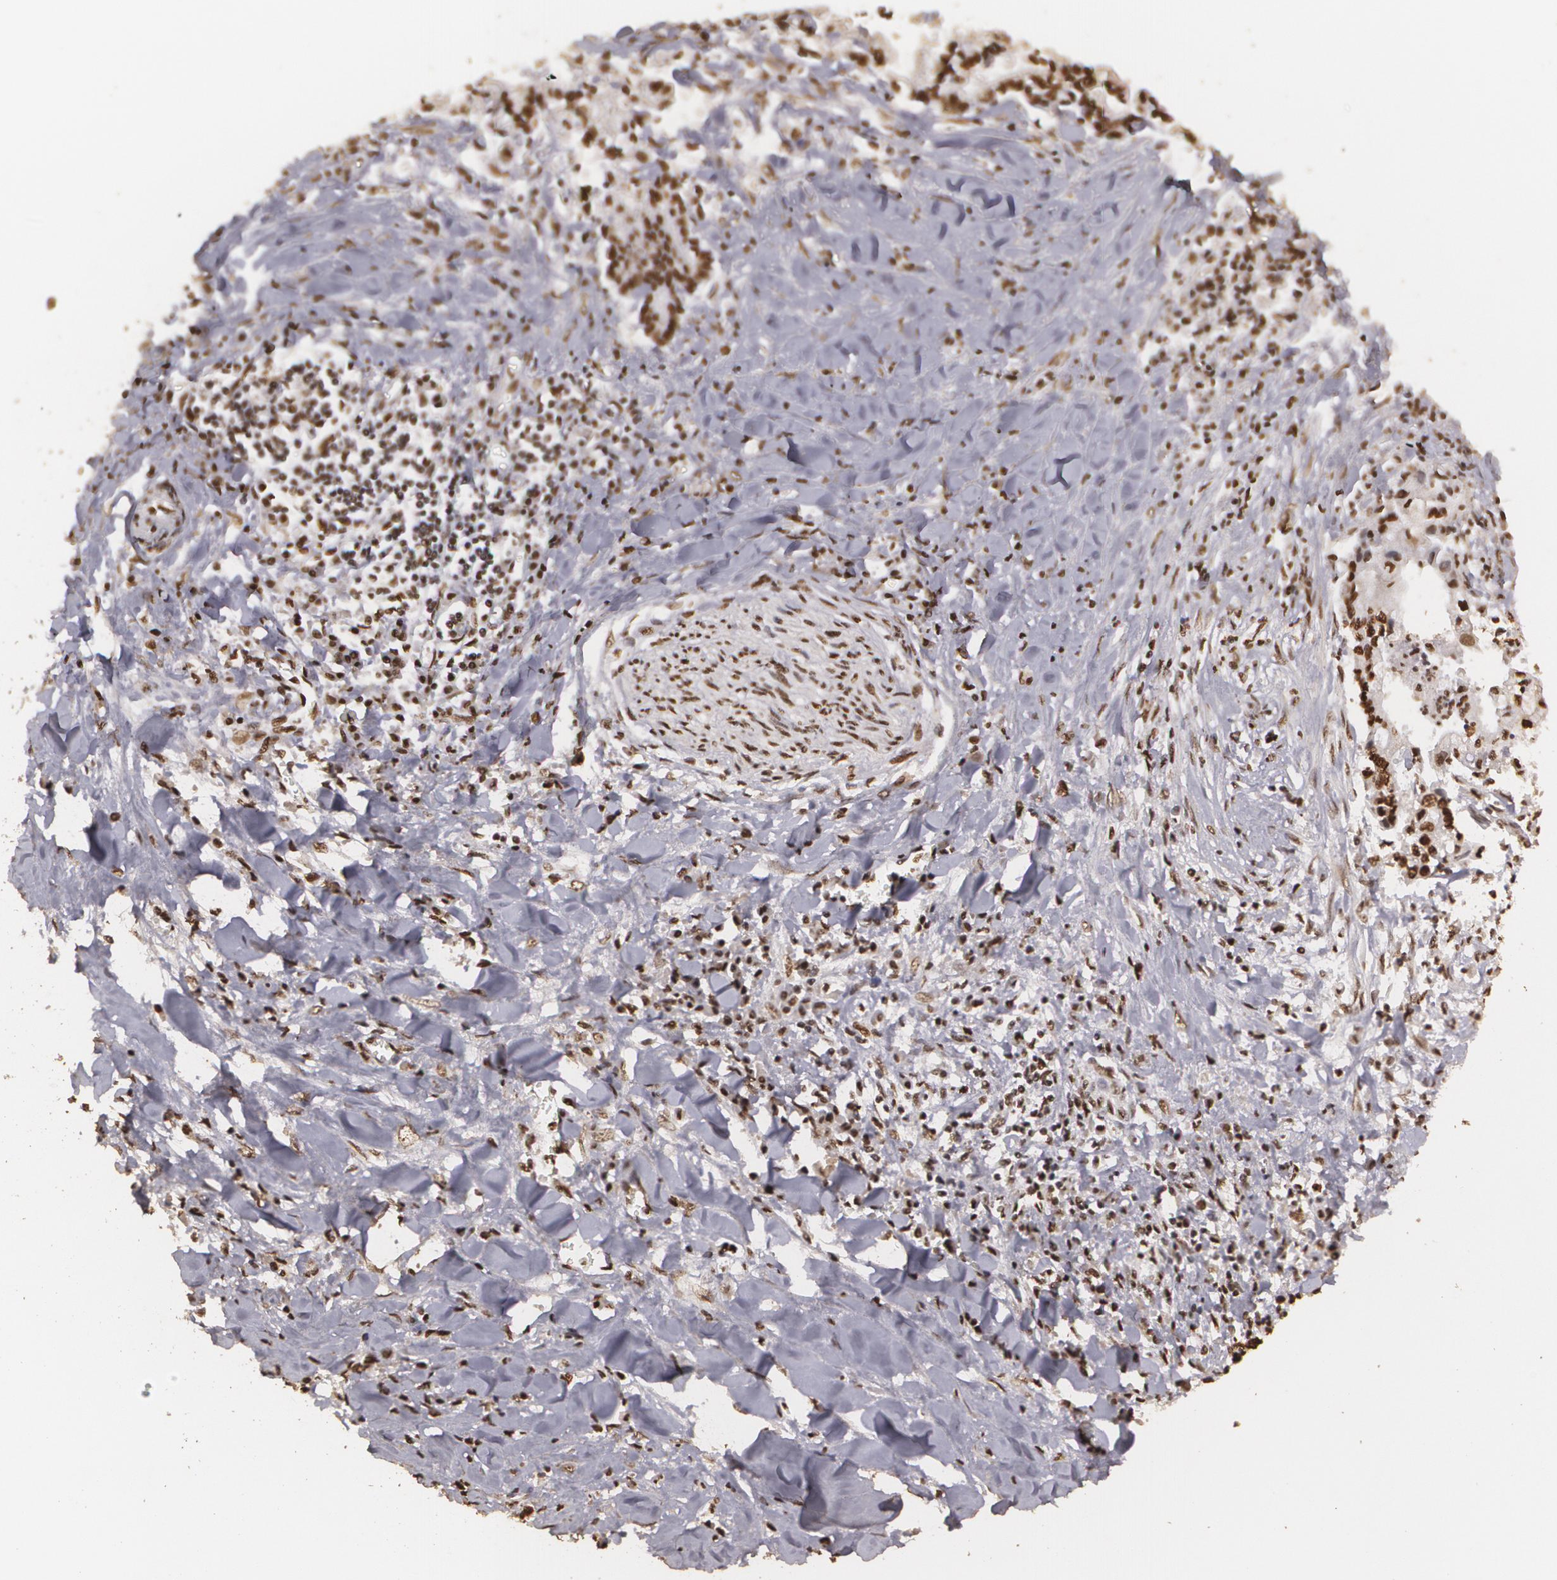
{"staining": {"intensity": "strong", "quantity": ">75%", "location": "nuclear"}, "tissue": "liver cancer", "cell_type": "Tumor cells", "image_type": "cancer", "snomed": [{"axis": "morphology", "description": "Cholangiocarcinoma"}, {"axis": "topography", "description": "Liver"}], "caption": "Protein expression analysis of liver cancer demonstrates strong nuclear expression in approximately >75% of tumor cells.", "gene": "RCOR1", "patient": {"sex": "male", "age": 57}}